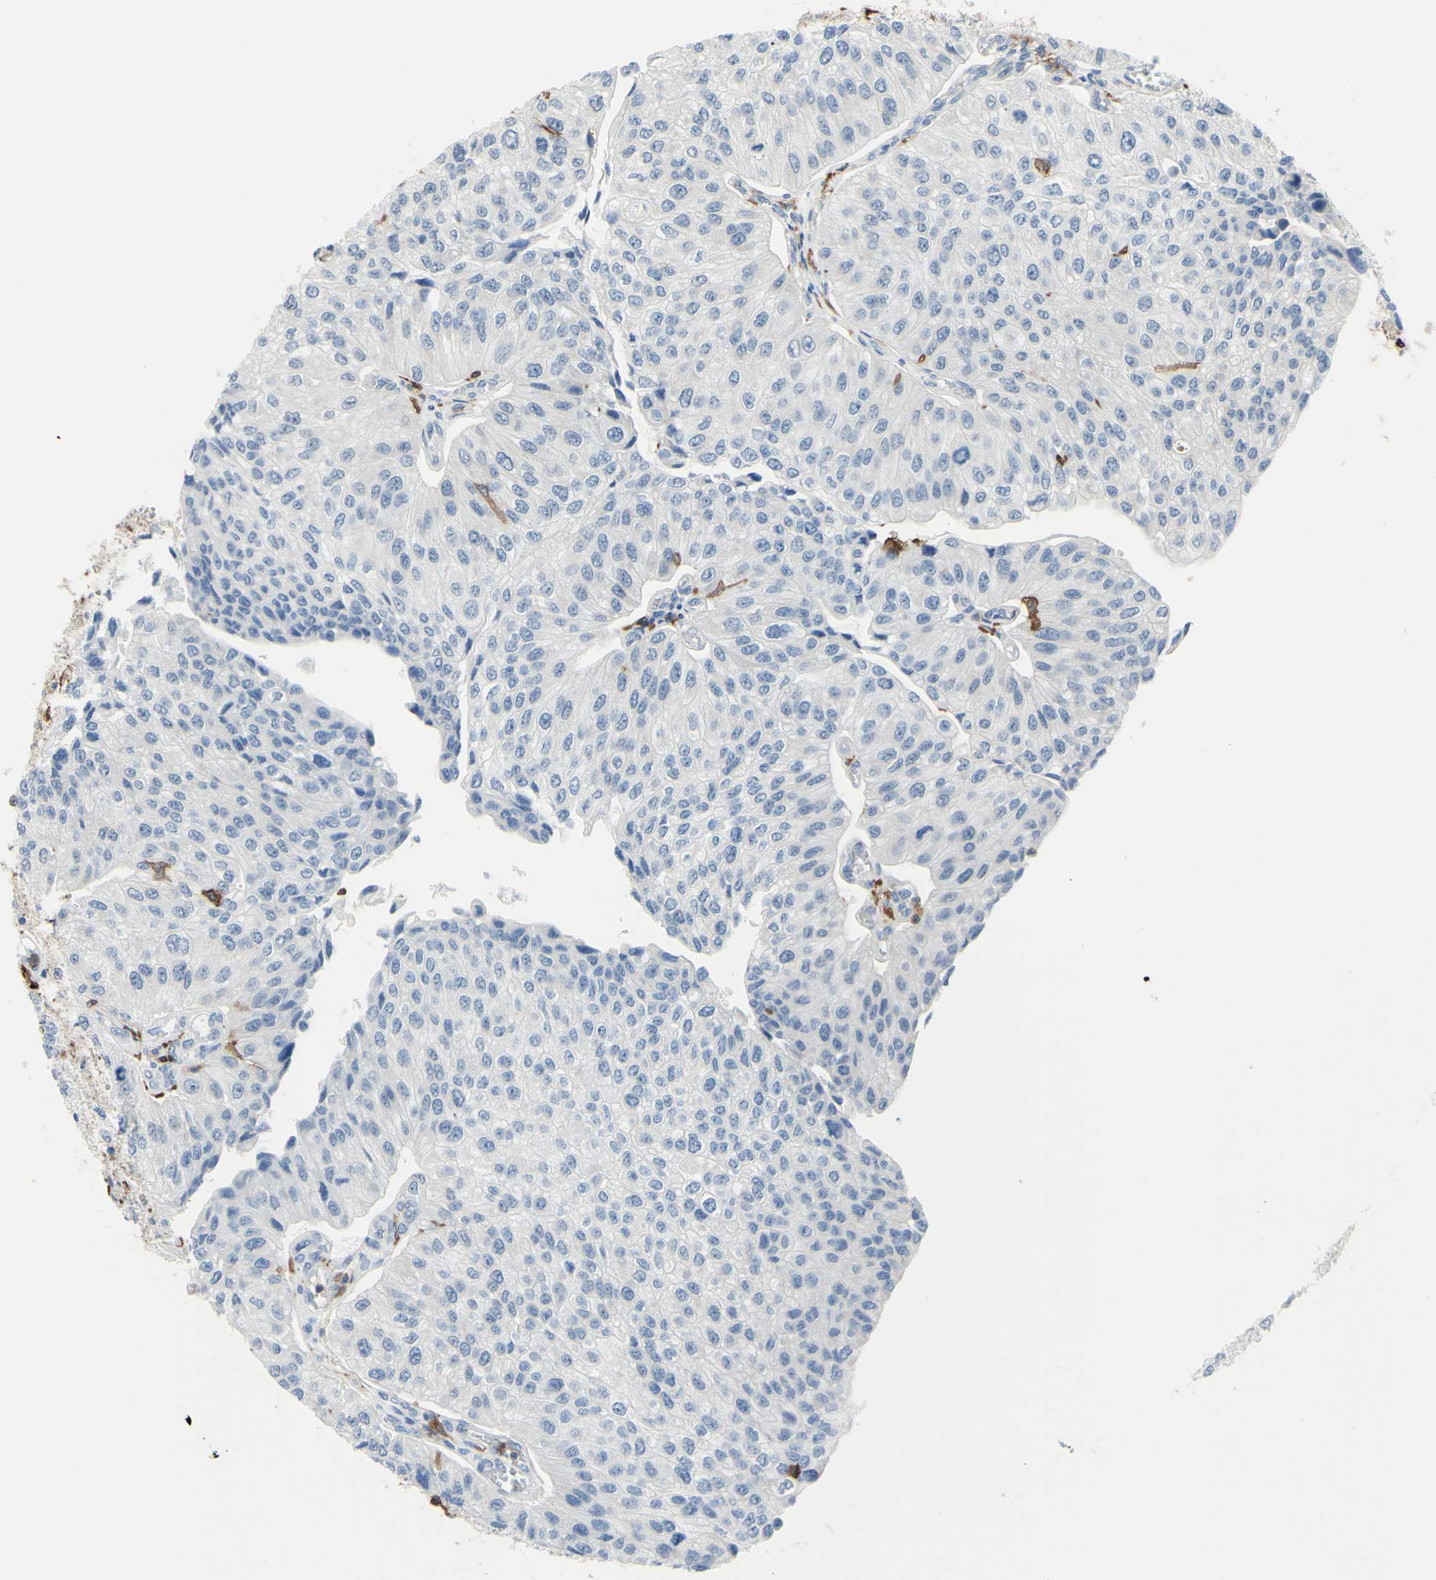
{"staining": {"intensity": "negative", "quantity": "none", "location": "none"}, "tissue": "urothelial cancer", "cell_type": "Tumor cells", "image_type": "cancer", "snomed": [{"axis": "morphology", "description": "Urothelial carcinoma, High grade"}, {"axis": "topography", "description": "Kidney"}, {"axis": "topography", "description": "Urinary bladder"}], "caption": "Immunohistochemical staining of human urothelial cancer reveals no significant positivity in tumor cells.", "gene": "FCGR2A", "patient": {"sex": "male", "age": 77}}